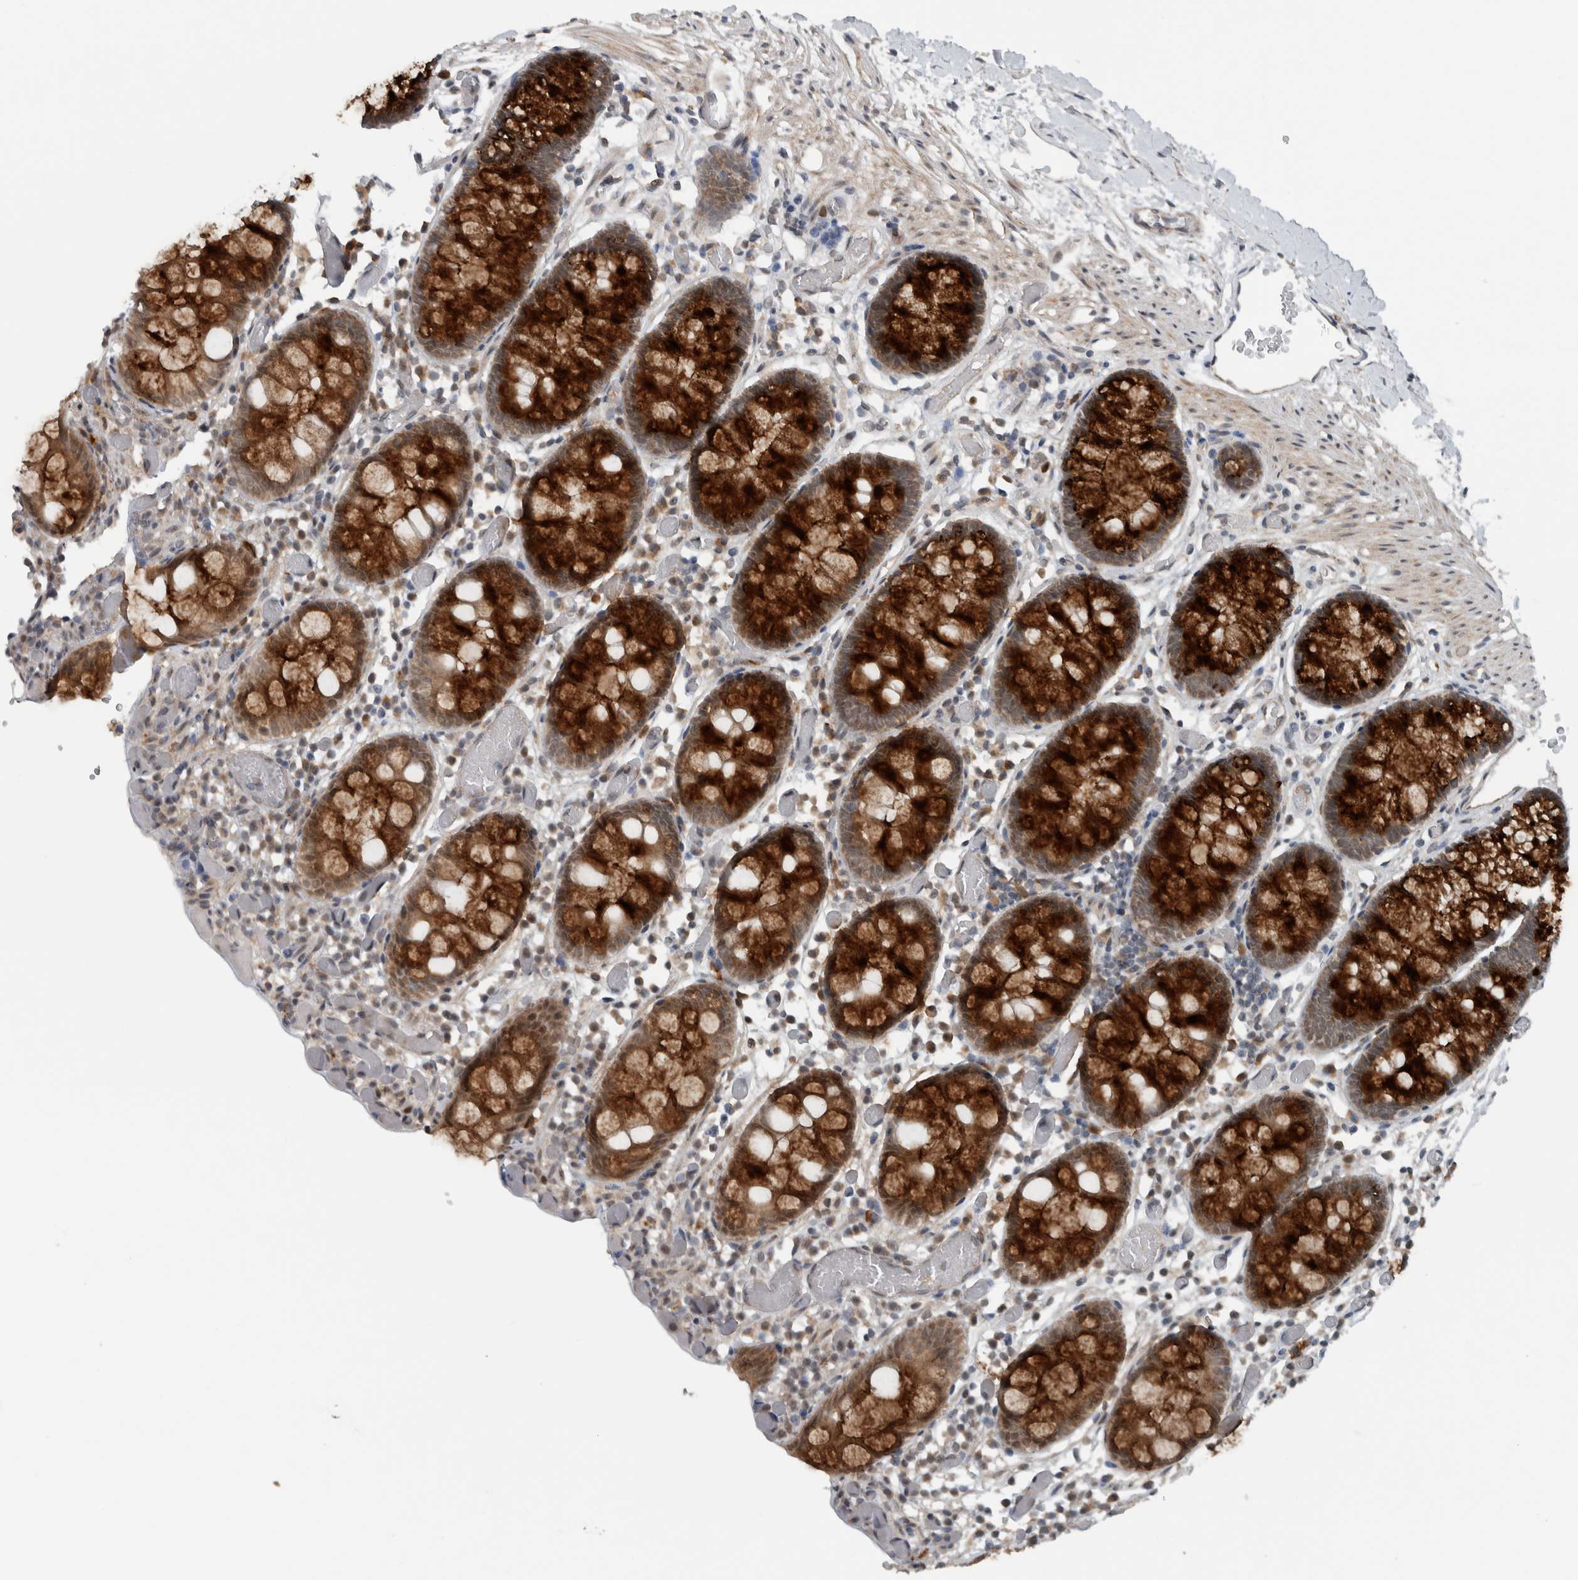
{"staining": {"intensity": "weak", "quantity": ">75%", "location": "cytoplasmic/membranous"}, "tissue": "colon", "cell_type": "Endothelial cells", "image_type": "normal", "snomed": [{"axis": "morphology", "description": "Normal tissue, NOS"}, {"axis": "topography", "description": "Colon"}], "caption": "High-power microscopy captured an IHC image of unremarkable colon, revealing weak cytoplasmic/membranous positivity in about >75% of endothelial cells.", "gene": "GBA2", "patient": {"sex": "male", "age": 14}}